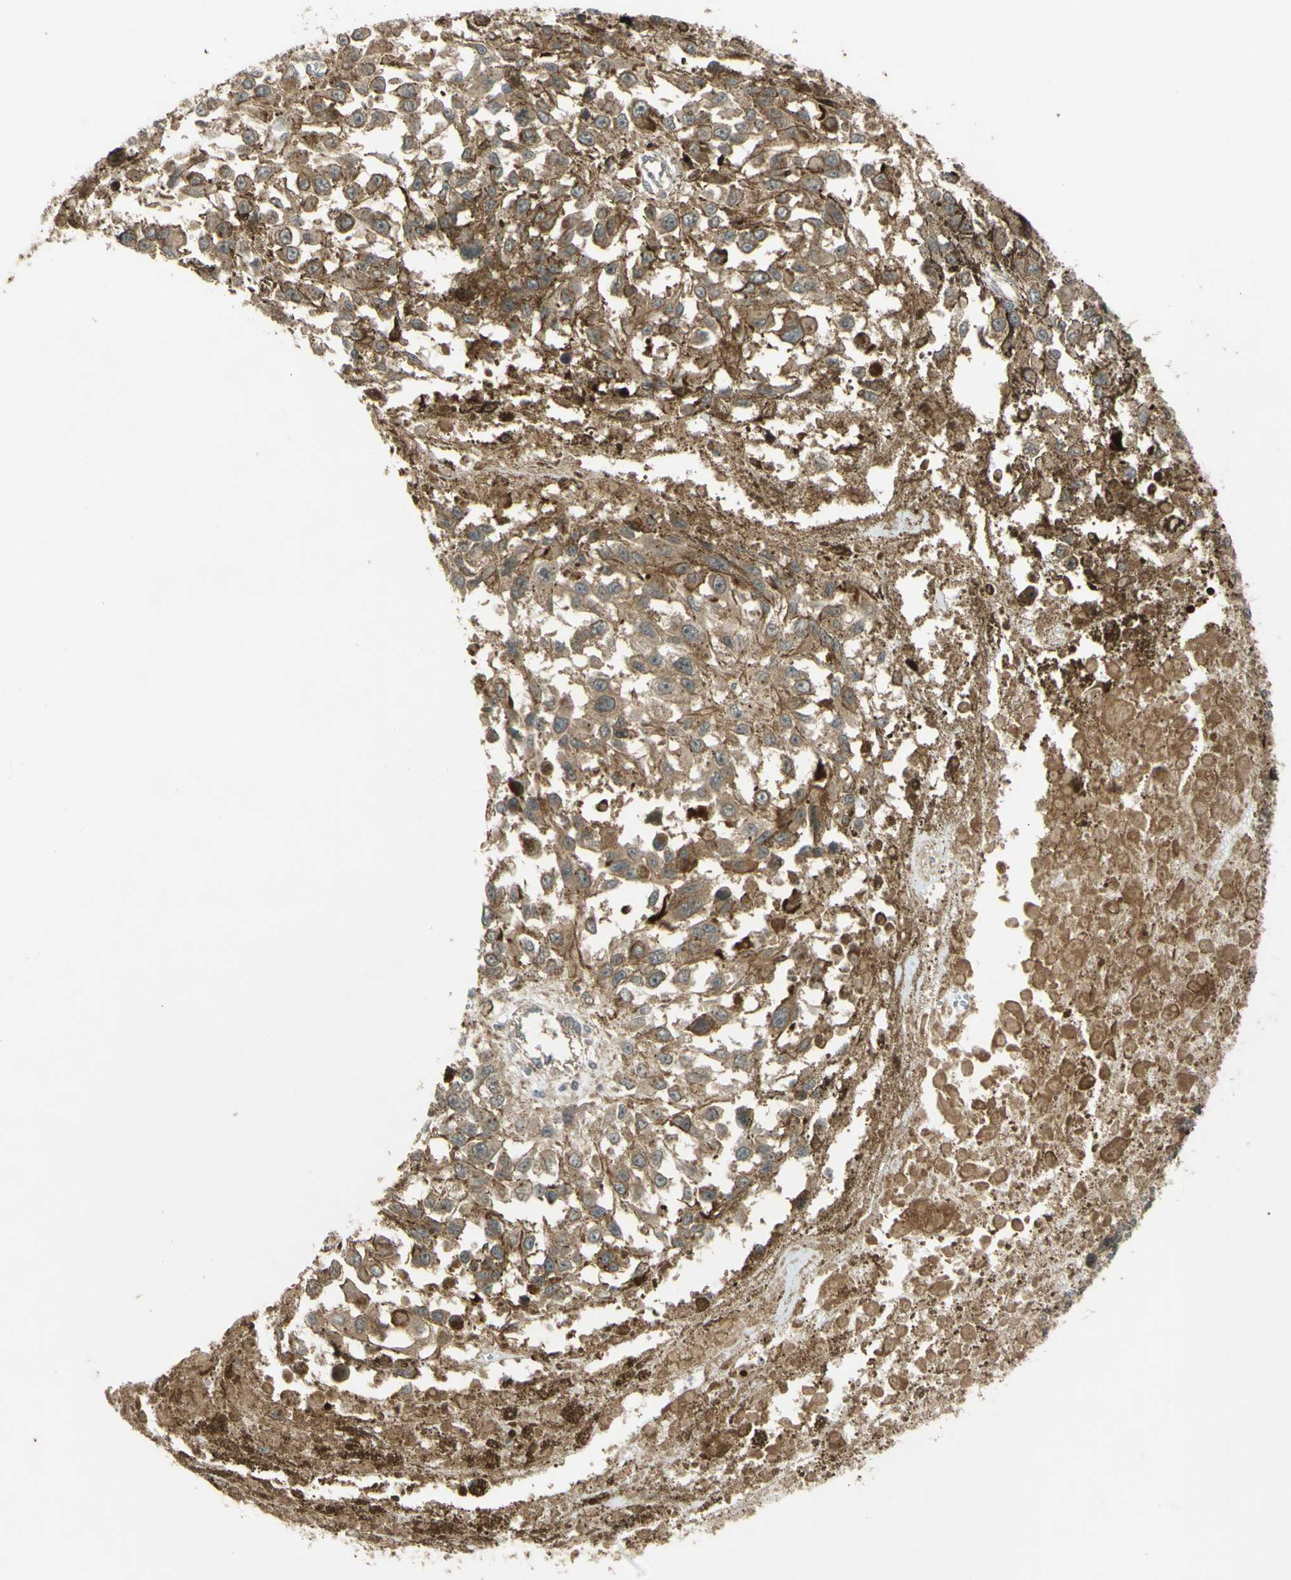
{"staining": {"intensity": "moderate", "quantity": ">75%", "location": "cytoplasmic/membranous"}, "tissue": "melanoma", "cell_type": "Tumor cells", "image_type": "cancer", "snomed": [{"axis": "morphology", "description": "Malignant melanoma, Metastatic site"}, {"axis": "topography", "description": "Lymph node"}], "caption": "Moderate cytoplasmic/membranous protein positivity is identified in approximately >75% of tumor cells in melanoma.", "gene": "FLII", "patient": {"sex": "male", "age": 59}}